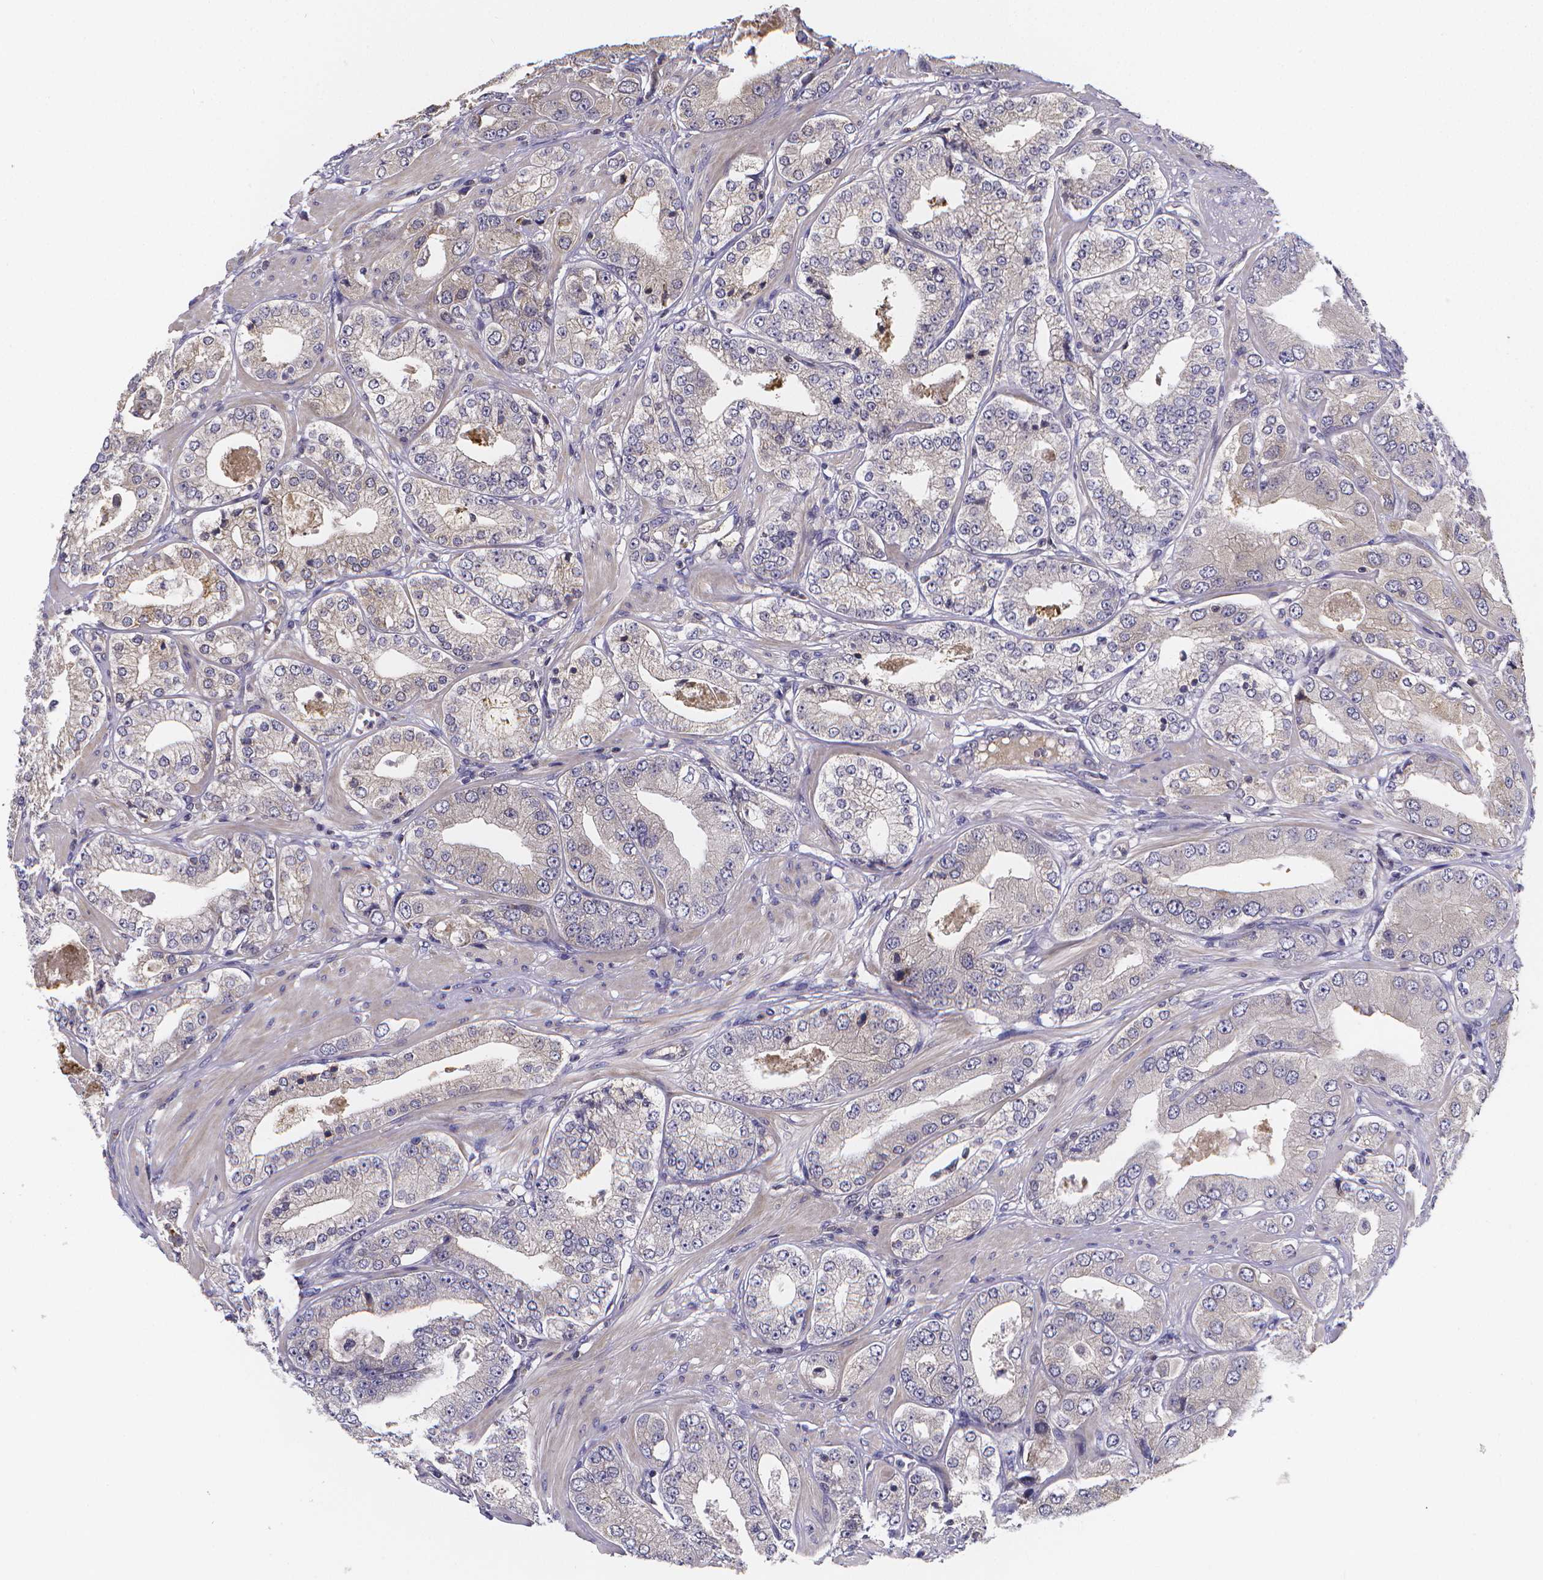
{"staining": {"intensity": "weak", "quantity": "<25%", "location": "cytoplasmic/membranous"}, "tissue": "prostate cancer", "cell_type": "Tumor cells", "image_type": "cancer", "snomed": [{"axis": "morphology", "description": "Adenocarcinoma, Low grade"}, {"axis": "topography", "description": "Prostate"}], "caption": "Human prostate cancer stained for a protein using immunohistochemistry (IHC) displays no staining in tumor cells.", "gene": "PAH", "patient": {"sex": "male", "age": 60}}